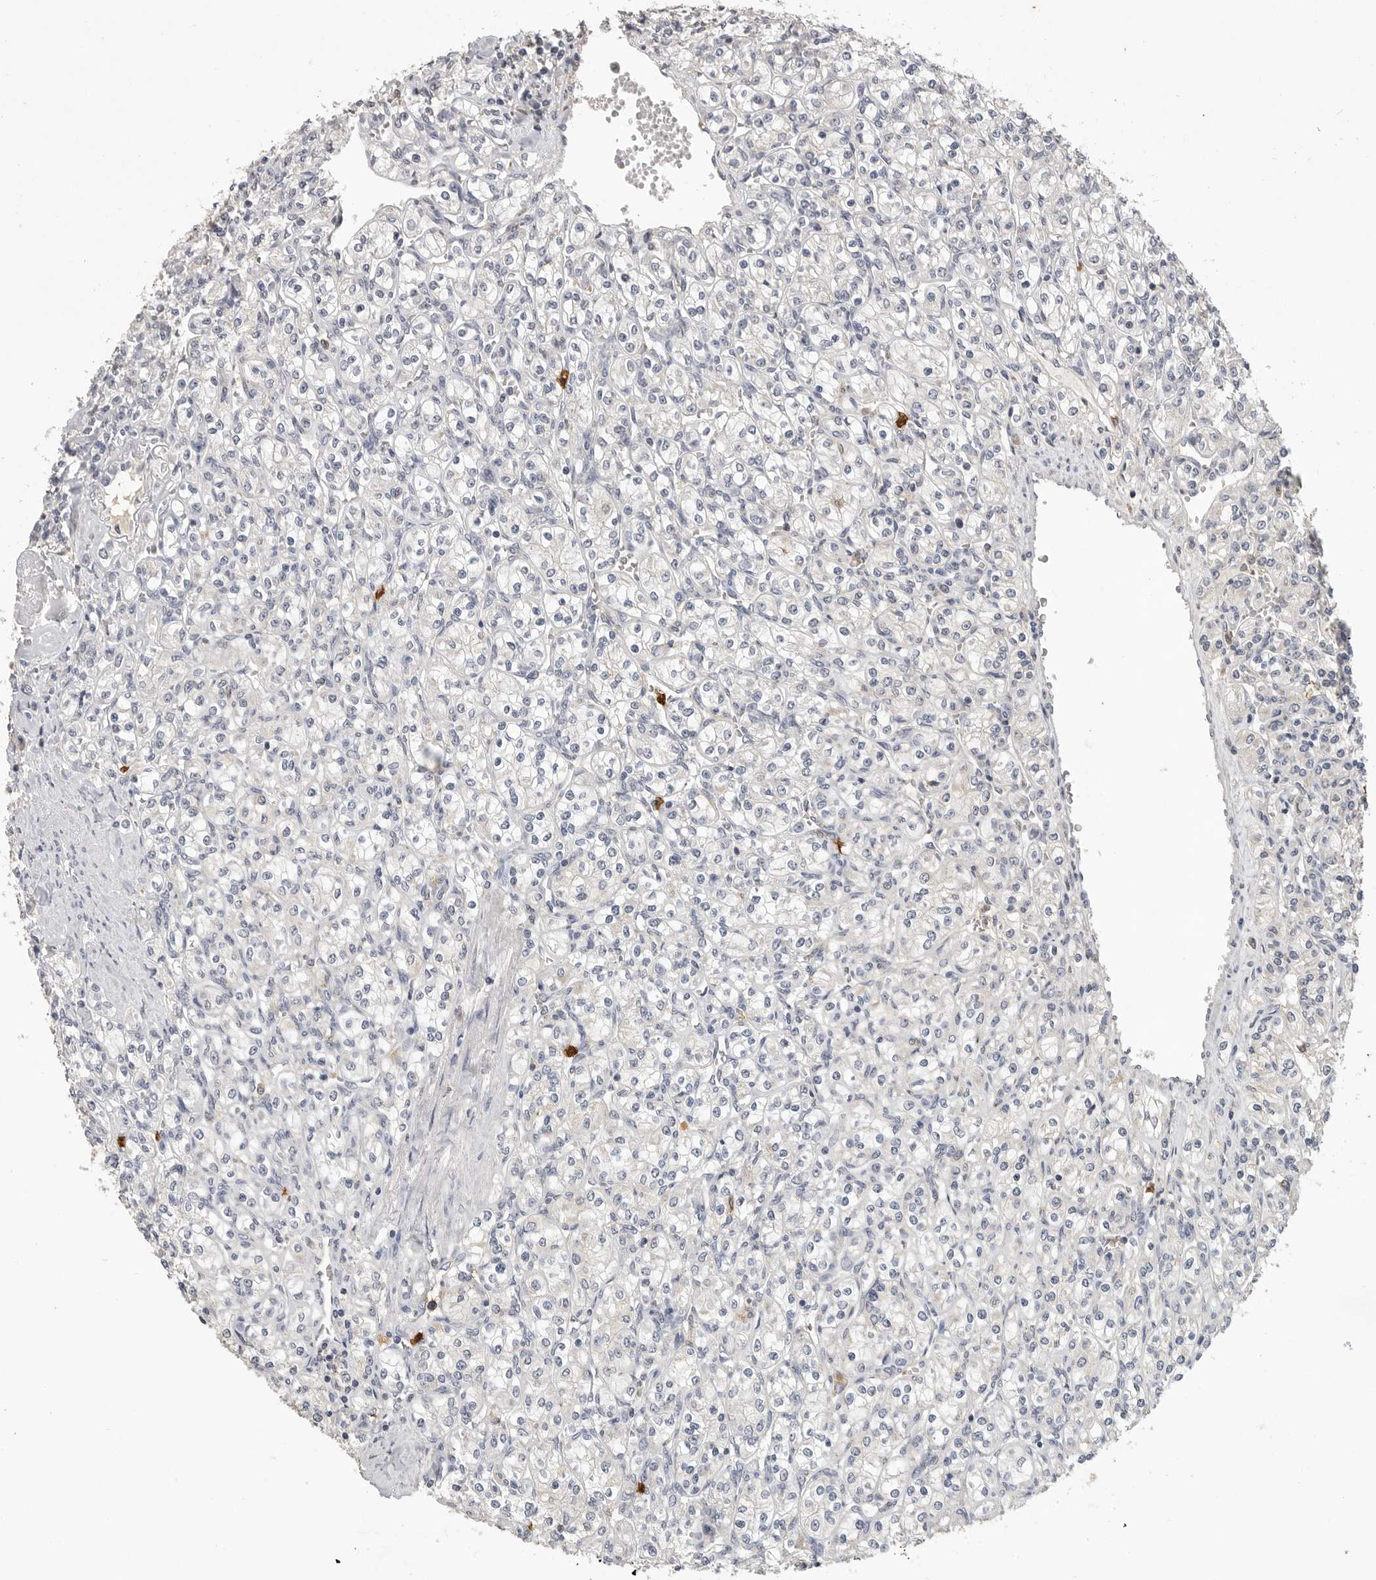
{"staining": {"intensity": "negative", "quantity": "none", "location": "none"}, "tissue": "renal cancer", "cell_type": "Tumor cells", "image_type": "cancer", "snomed": [{"axis": "morphology", "description": "Adenocarcinoma, NOS"}, {"axis": "topography", "description": "Kidney"}], "caption": "Tumor cells are negative for brown protein staining in adenocarcinoma (renal).", "gene": "LTBR", "patient": {"sex": "male", "age": 77}}